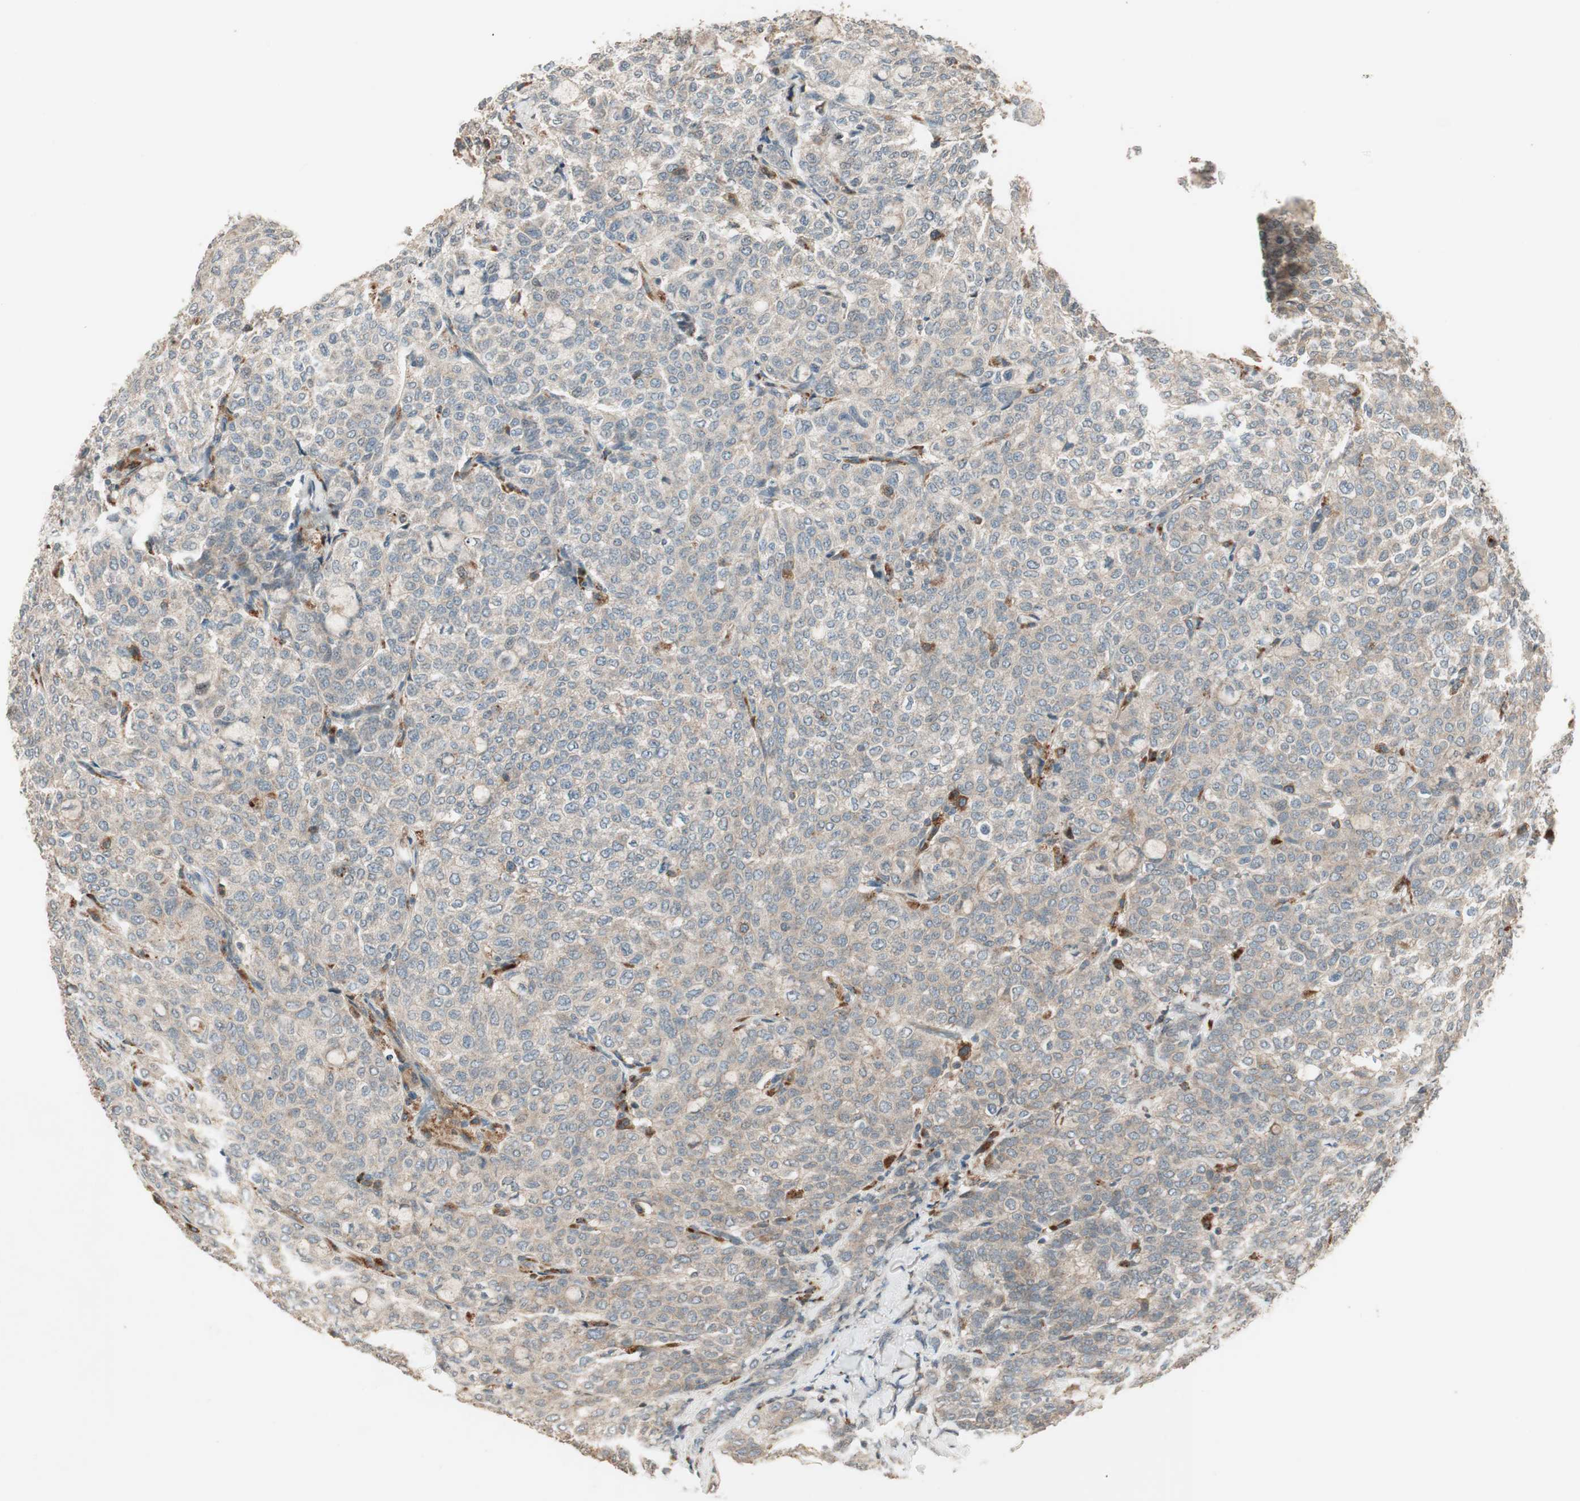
{"staining": {"intensity": "negative", "quantity": "none", "location": "none"}, "tissue": "breast cancer", "cell_type": "Tumor cells", "image_type": "cancer", "snomed": [{"axis": "morphology", "description": "Lobular carcinoma"}, {"axis": "topography", "description": "Breast"}], "caption": "An immunohistochemistry (IHC) image of breast lobular carcinoma is shown. There is no staining in tumor cells of breast lobular carcinoma.", "gene": "SFRP1", "patient": {"sex": "female", "age": 60}}